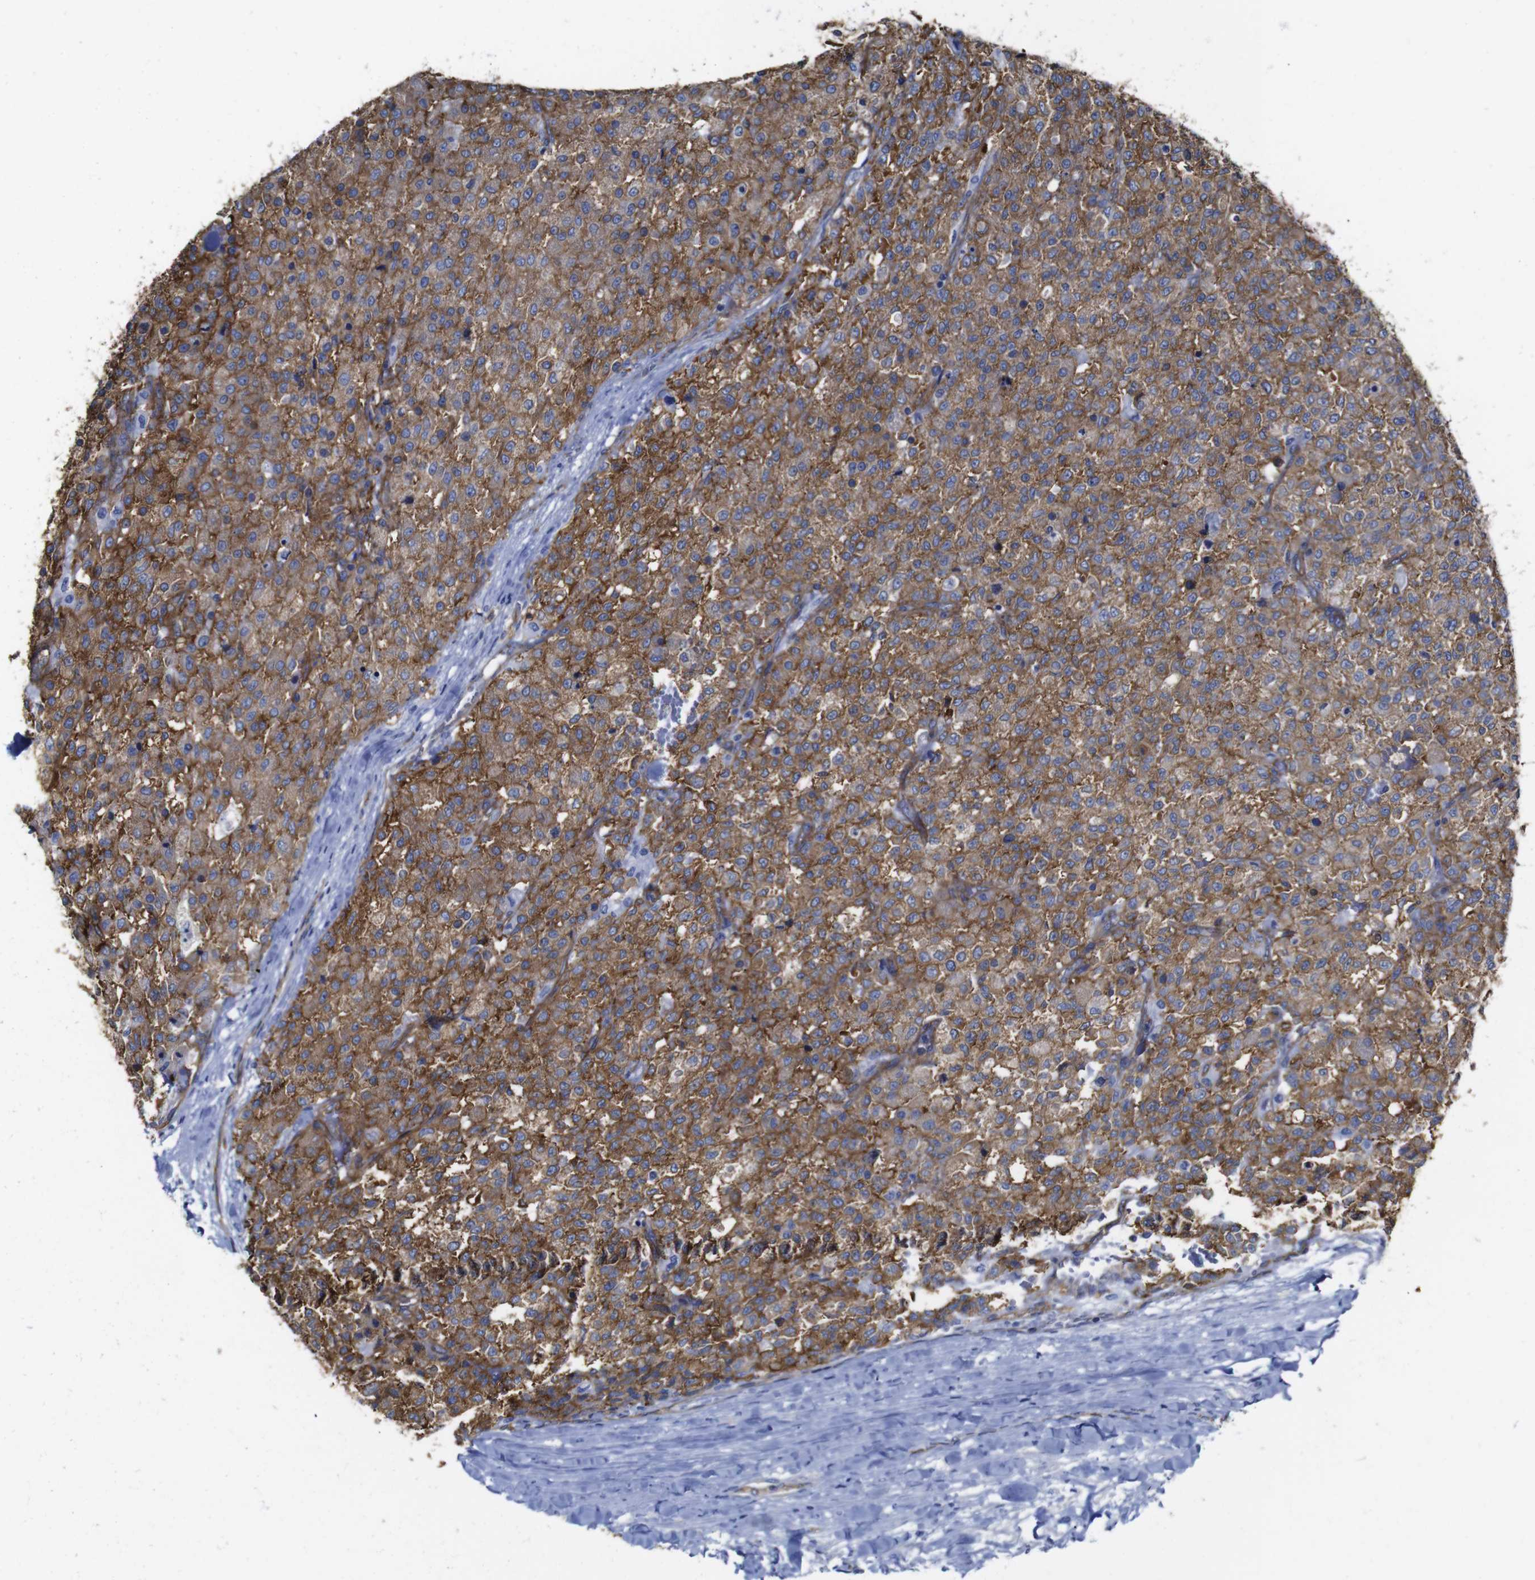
{"staining": {"intensity": "moderate", "quantity": ">75%", "location": "cytoplasmic/membranous"}, "tissue": "testis cancer", "cell_type": "Tumor cells", "image_type": "cancer", "snomed": [{"axis": "morphology", "description": "Seminoma, NOS"}, {"axis": "topography", "description": "Testis"}], "caption": "DAB immunohistochemical staining of testis cancer reveals moderate cytoplasmic/membranous protein positivity in approximately >75% of tumor cells.", "gene": "SPTBN1", "patient": {"sex": "male", "age": 59}}